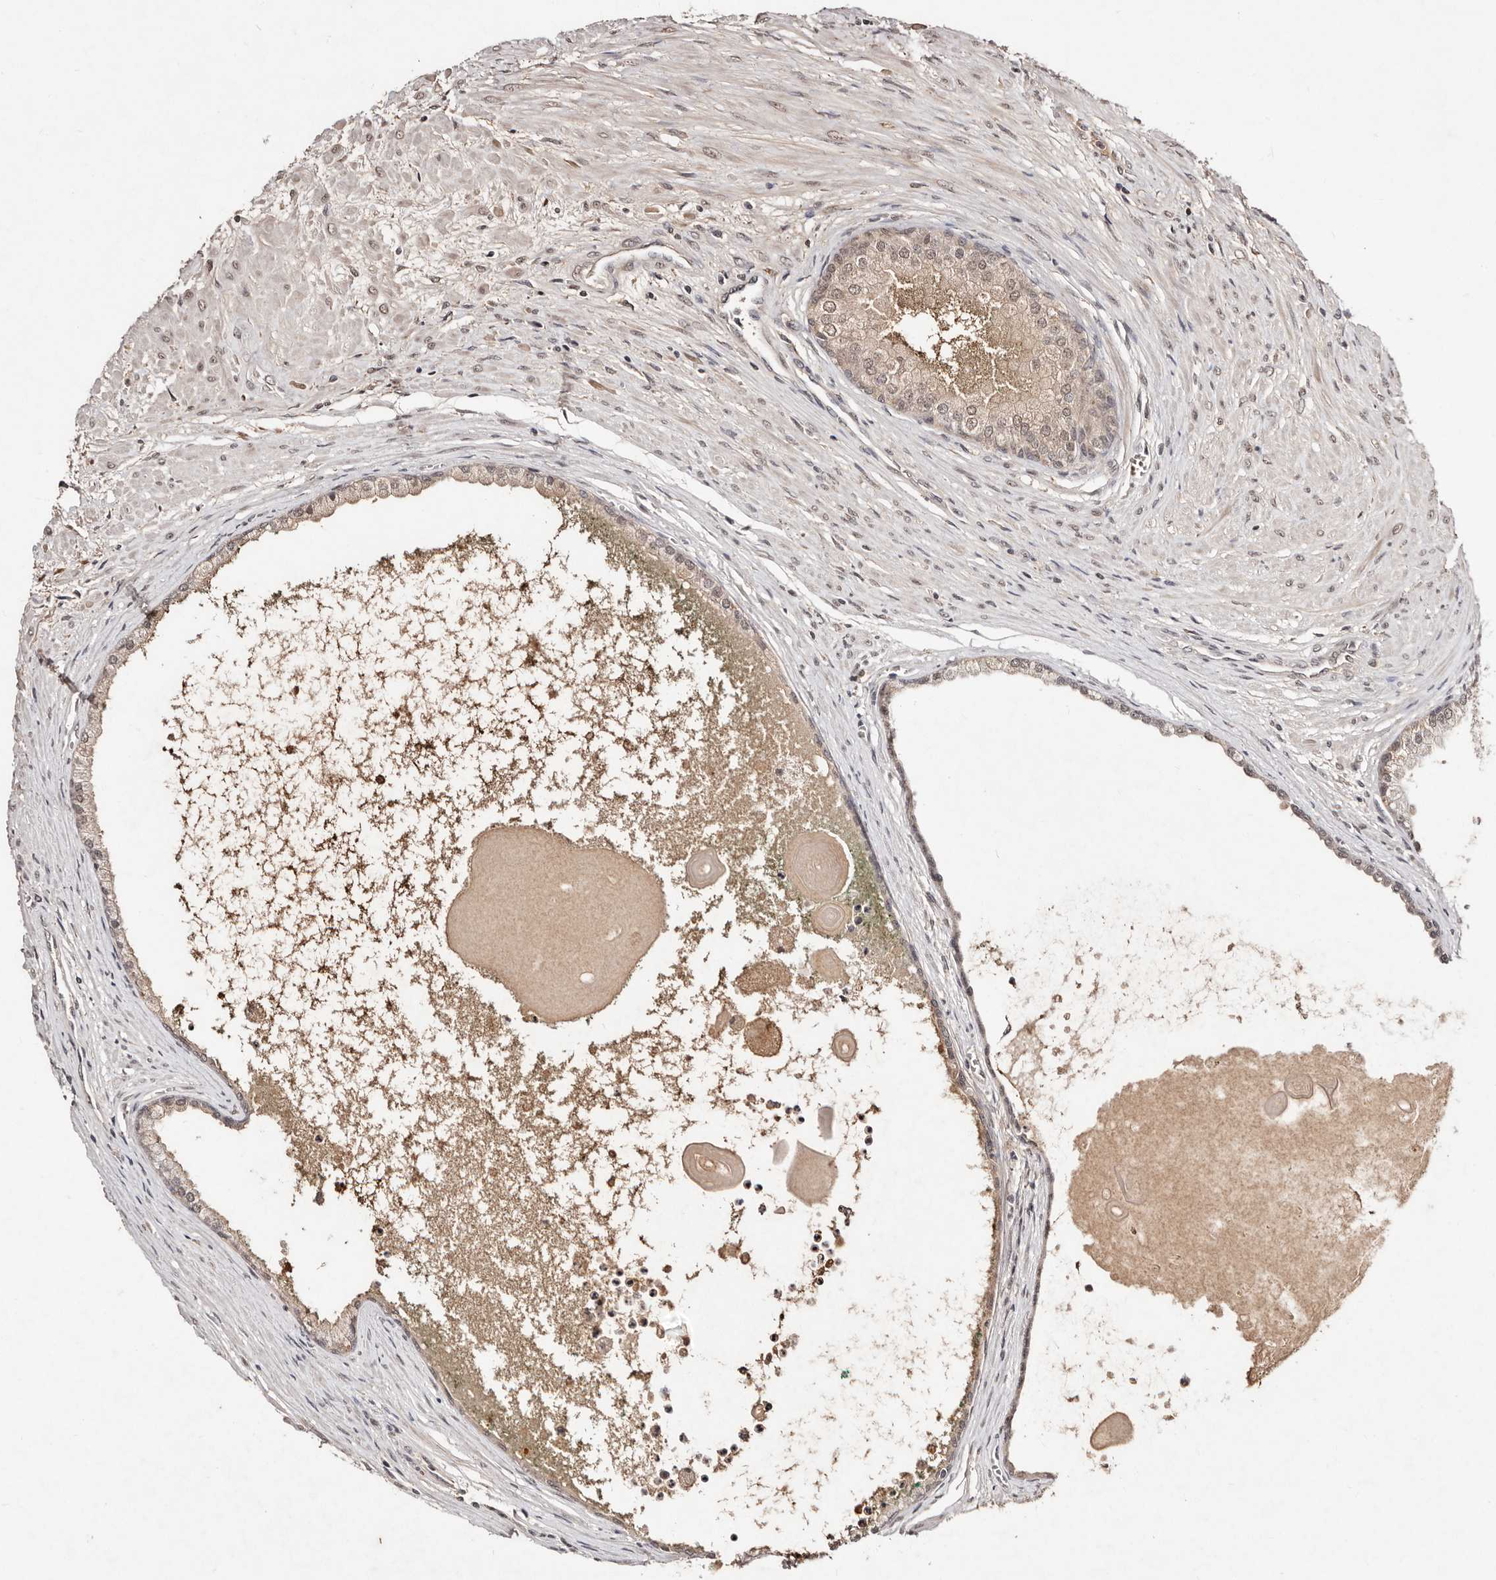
{"staining": {"intensity": "weak", "quantity": ">75%", "location": "cytoplasmic/membranous,nuclear"}, "tissue": "prostate cancer", "cell_type": "Tumor cells", "image_type": "cancer", "snomed": [{"axis": "morphology", "description": "Normal tissue, NOS"}, {"axis": "morphology", "description": "Adenocarcinoma, Low grade"}, {"axis": "topography", "description": "Prostate"}, {"axis": "topography", "description": "Peripheral nerve tissue"}], "caption": "Prostate cancer stained for a protein displays weak cytoplasmic/membranous and nuclear positivity in tumor cells.", "gene": "BICRAL", "patient": {"sex": "male", "age": 71}}